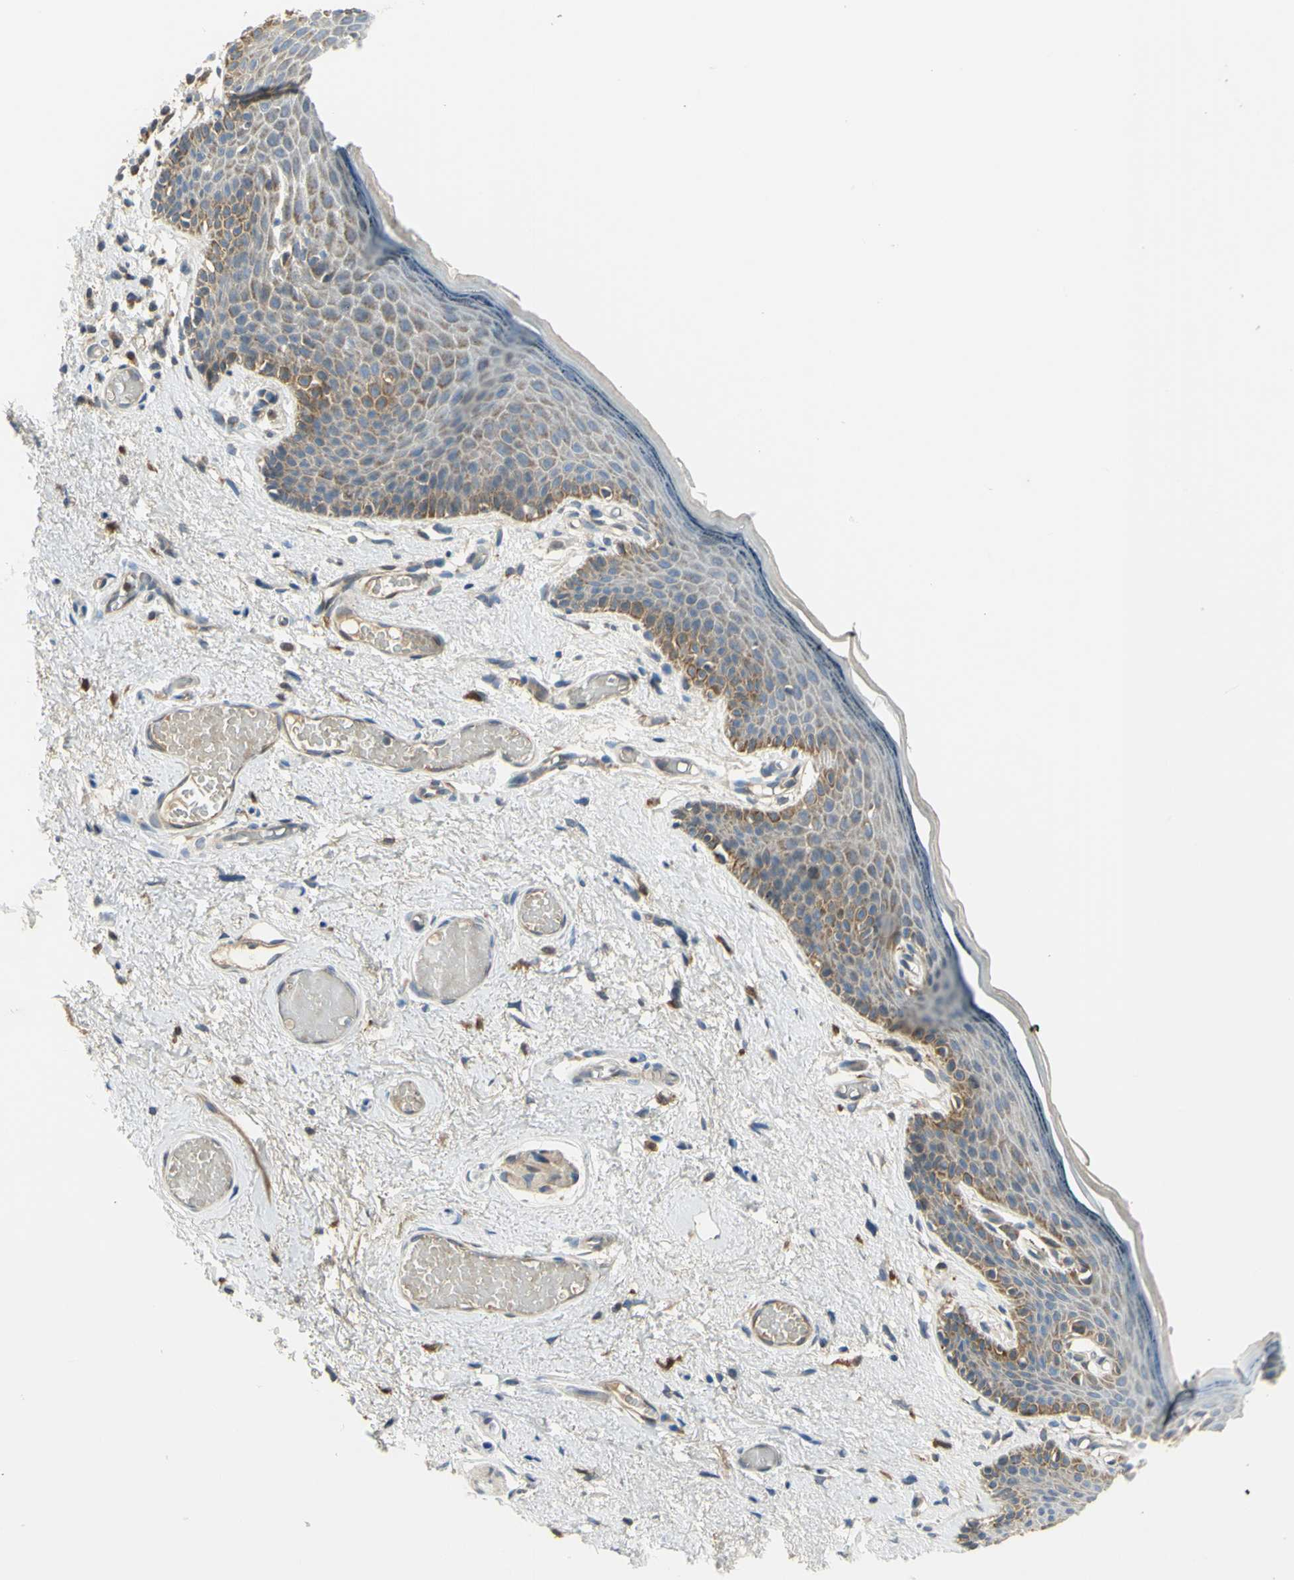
{"staining": {"intensity": "moderate", "quantity": "25%-75%", "location": "cytoplasmic/membranous"}, "tissue": "skin", "cell_type": "Epidermal cells", "image_type": "normal", "snomed": [{"axis": "morphology", "description": "Normal tissue, NOS"}, {"axis": "topography", "description": "Vulva"}], "caption": "The image exhibits a brown stain indicating the presence of a protein in the cytoplasmic/membranous of epidermal cells in skin. Ihc stains the protein of interest in brown and the nuclei are stained blue.", "gene": "NPHP3", "patient": {"sex": "female", "age": 54}}